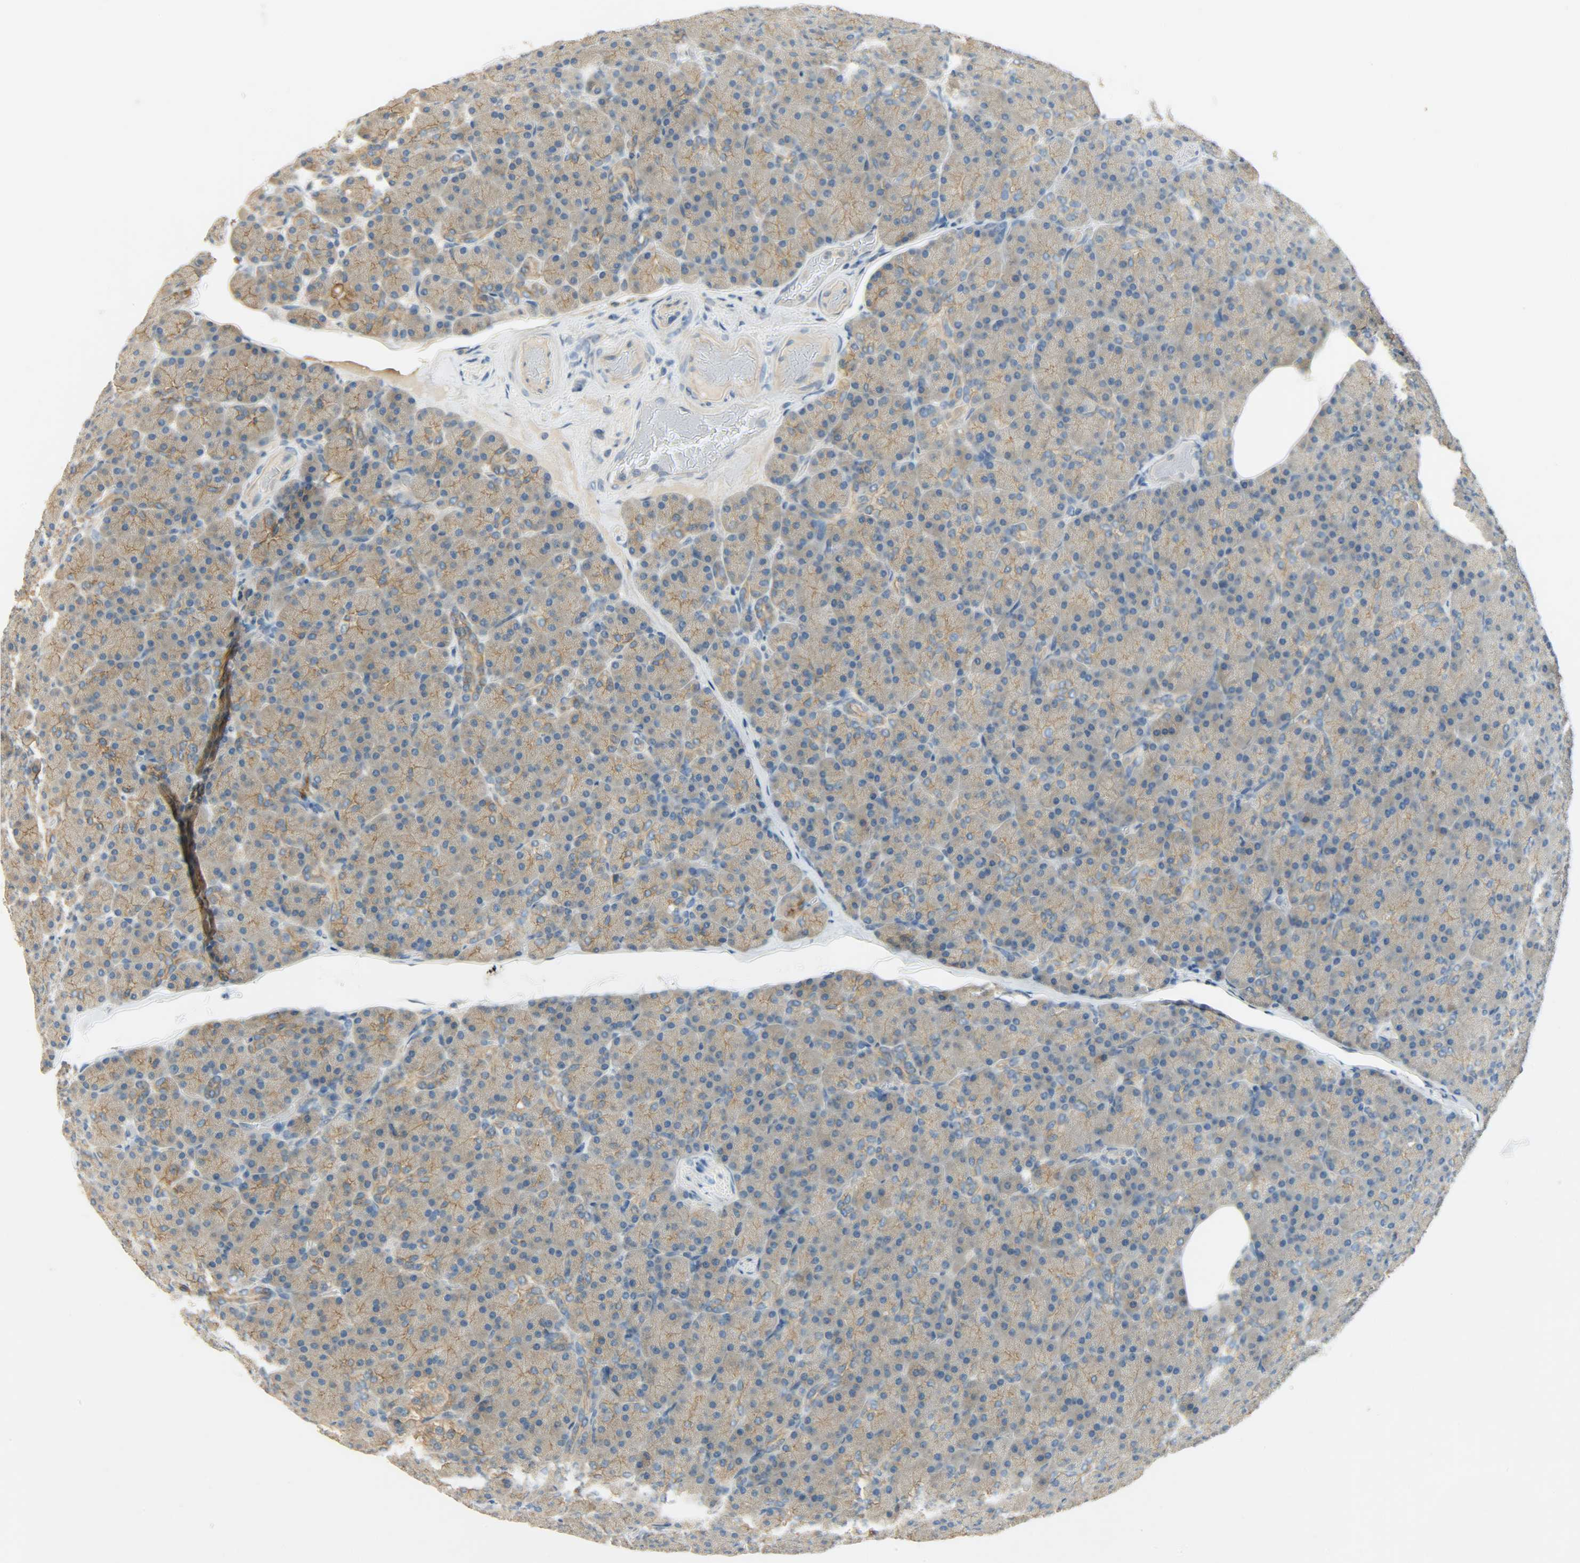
{"staining": {"intensity": "moderate", "quantity": ">75%", "location": "cytoplasmic/membranous"}, "tissue": "pancreas", "cell_type": "Exocrine glandular cells", "image_type": "normal", "snomed": [{"axis": "morphology", "description": "Normal tissue, NOS"}, {"axis": "topography", "description": "Pancreas"}], "caption": "Pancreas stained with immunohistochemistry demonstrates moderate cytoplasmic/membranous staining in approximately >75% of exocrine glandular cells. (Stains: DAB in brown, nuclei in blue, Microscopy: brightfield microscopy at high magnification).", "gene": "DSG2", "patient": {"sex": "female", "age": 43}}